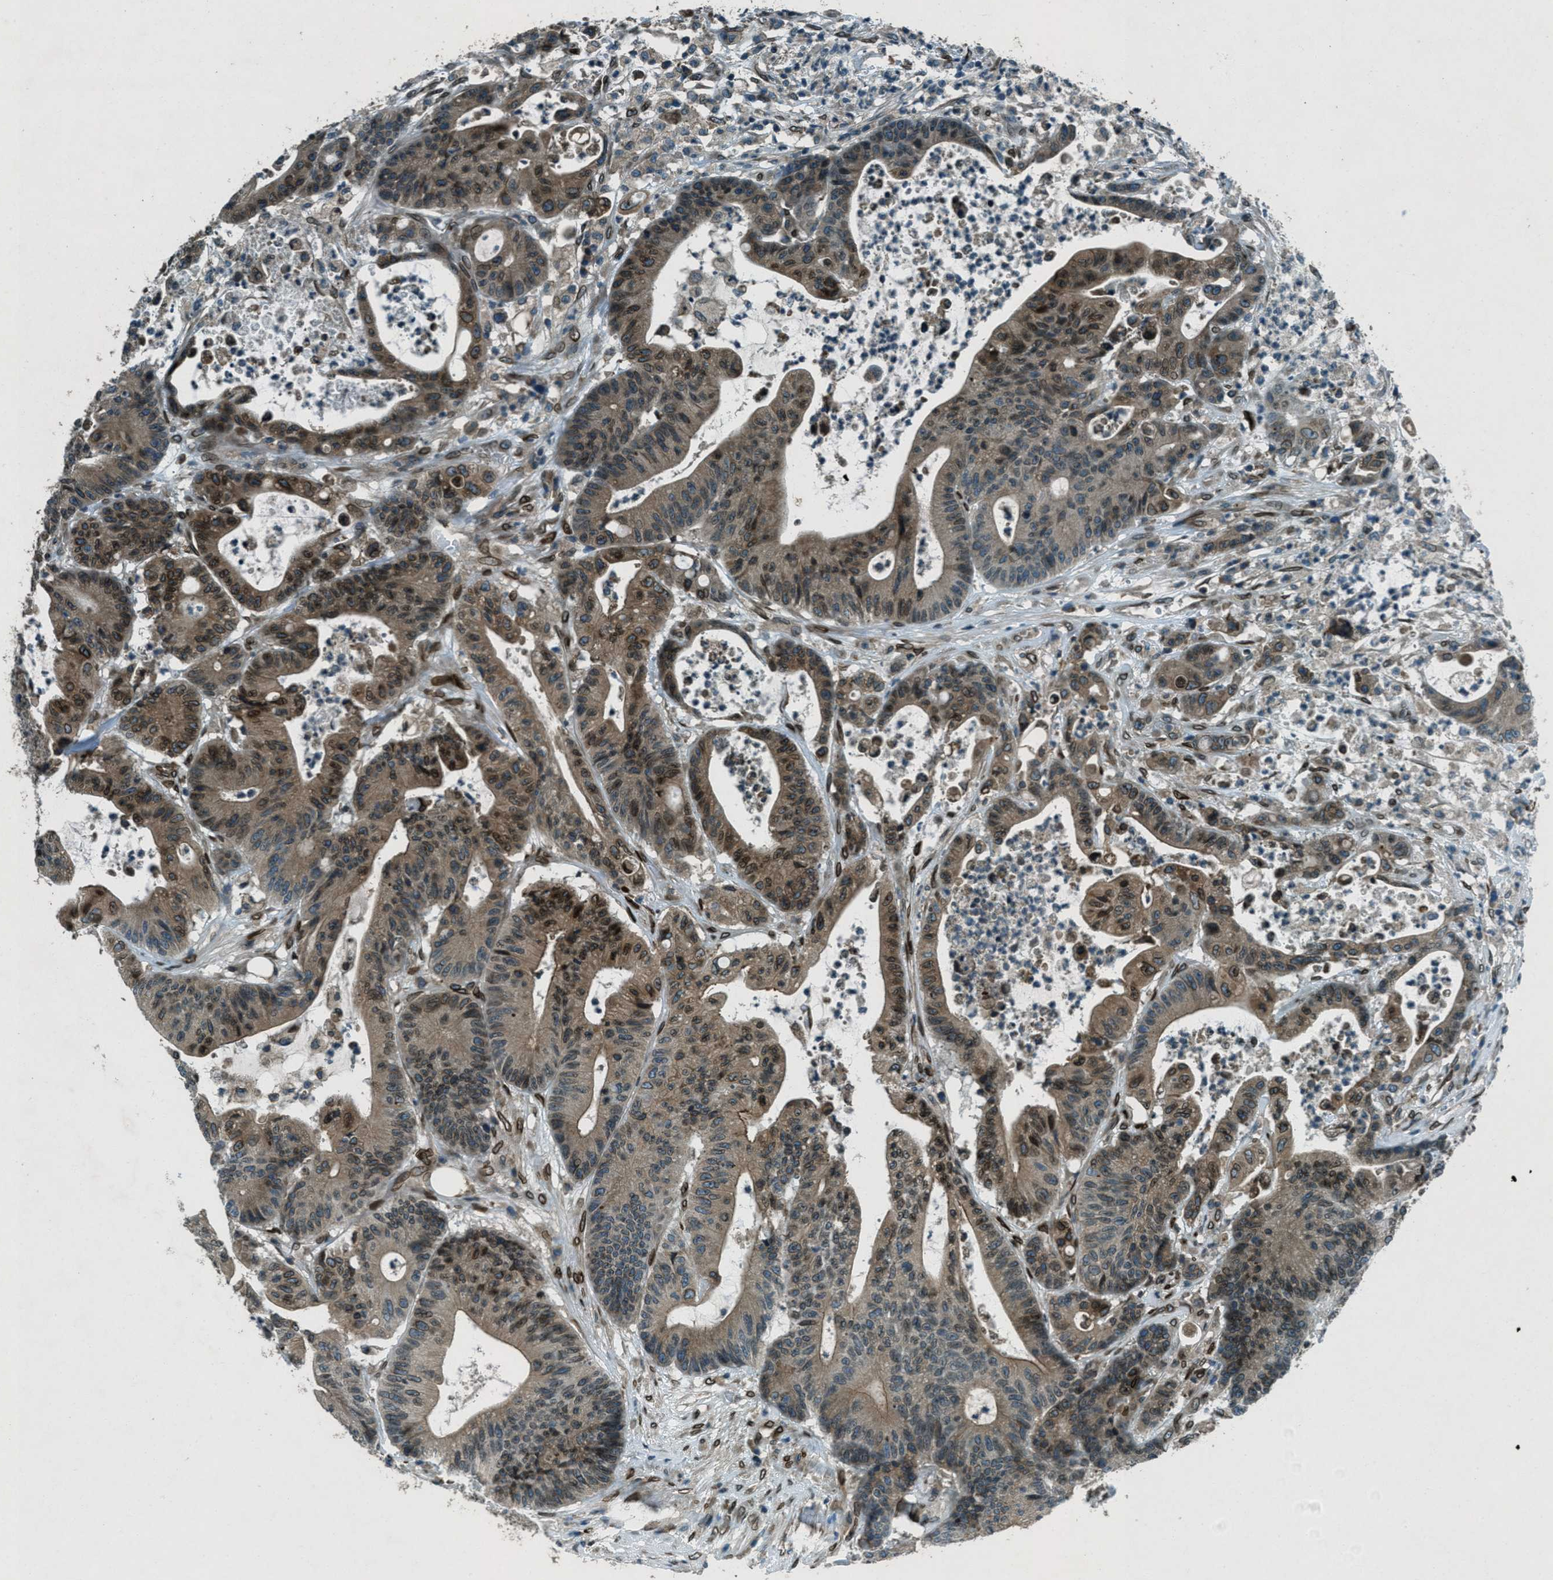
{"staining": {"intensity": "strong", "quantity": "25%-75%", "location": "cytoplasmic/membranous,nuclear"}, "tissue": "colorectal cancer", "cell_type": "Tumor cells", "image_type": "cancer", "snomed": [{"axis": "morphology", "description": "Adenocarcinoma, NOS"}, {"axis": "topography", "description": "Colon"}], "caption": "A brown stain shows strong cytoplasmic/membranous and nuclear staining of a protein in human adenocarcinoma (colorectal) tumor cells. (DAB (3,3'-diaminobenzidine) = brown stain, brightfield microscopy at high magnification).", "gene": "LEMD2", "patient": {"sex": "female", "age": 84}}